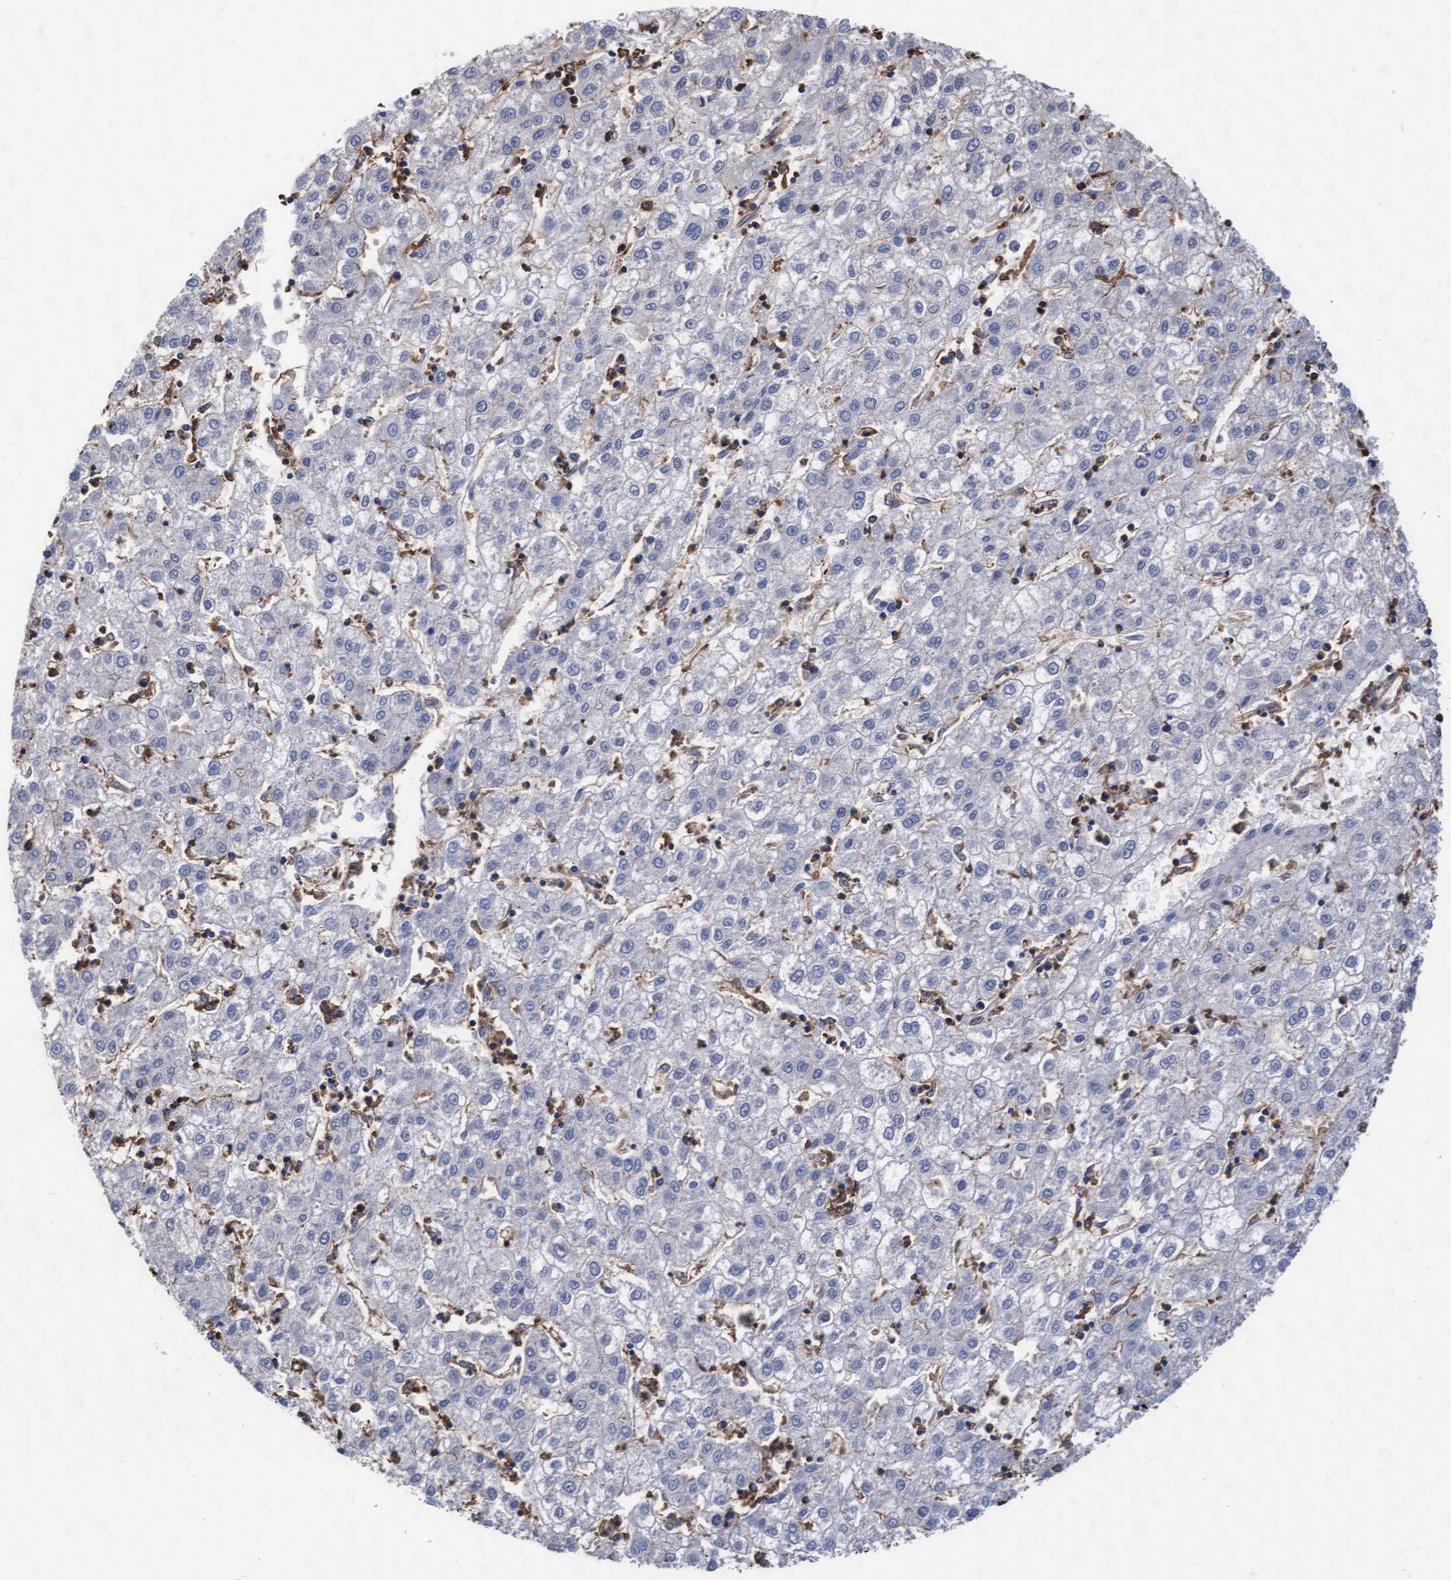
{"staining": {"intensity": "negative", "quantity": "none", "location": "none"}, "tissue": "liver cancer", "cell_type": "Tumor cells", "image_type": "cancer", "snomed": [{"axis": "morphology", "description": "Carcinoma, Hepatocellular, NOS"}, {"axis": "topography", "description": "Liver"}], "caption": "Tumor cells are negative for brown protein staining in liver cancer. (IHC, brightfield microscopy, high magnification).", "gene": "GRHPR", "patient": {"sex": "male", "age": 72}}